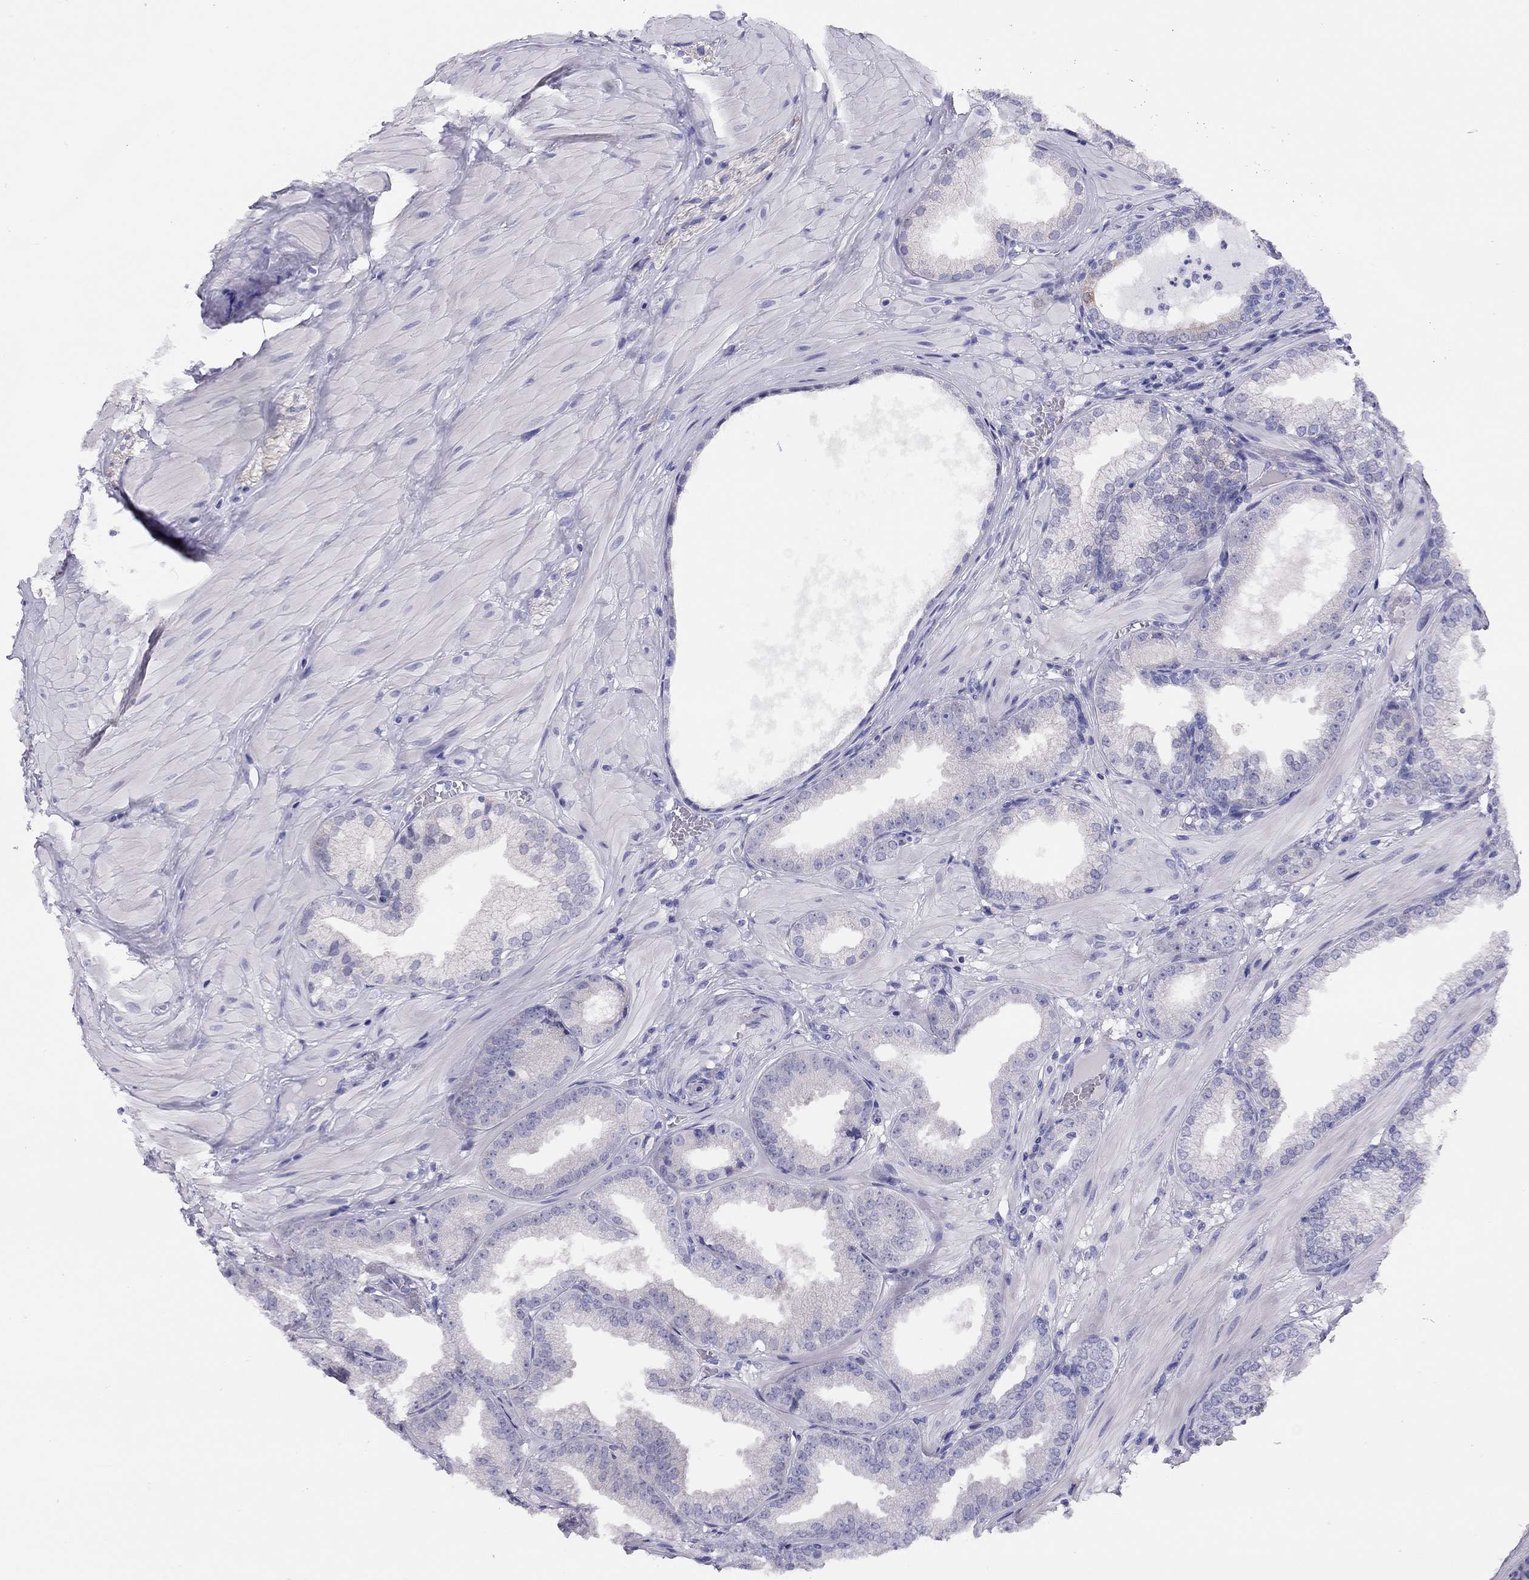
{"staining": {"intensity": "negative", "quantity": "none", "location": "none"}, "tissue": "prostate cancer", "cell_type": "Tumor cells", "image_type": "cancer", "snomed": [{"axis": "morphology", "description": "Adenocarcinoma, Low grade"}, {"axis": "topography", "description": "Prostate"}], "caption": "IHC image of prostate cancer stained for a protein (brown), which shows no staining in tumor cells.", "gene": "LRIT2", "patient": {"sex": "male", "age": 55}}